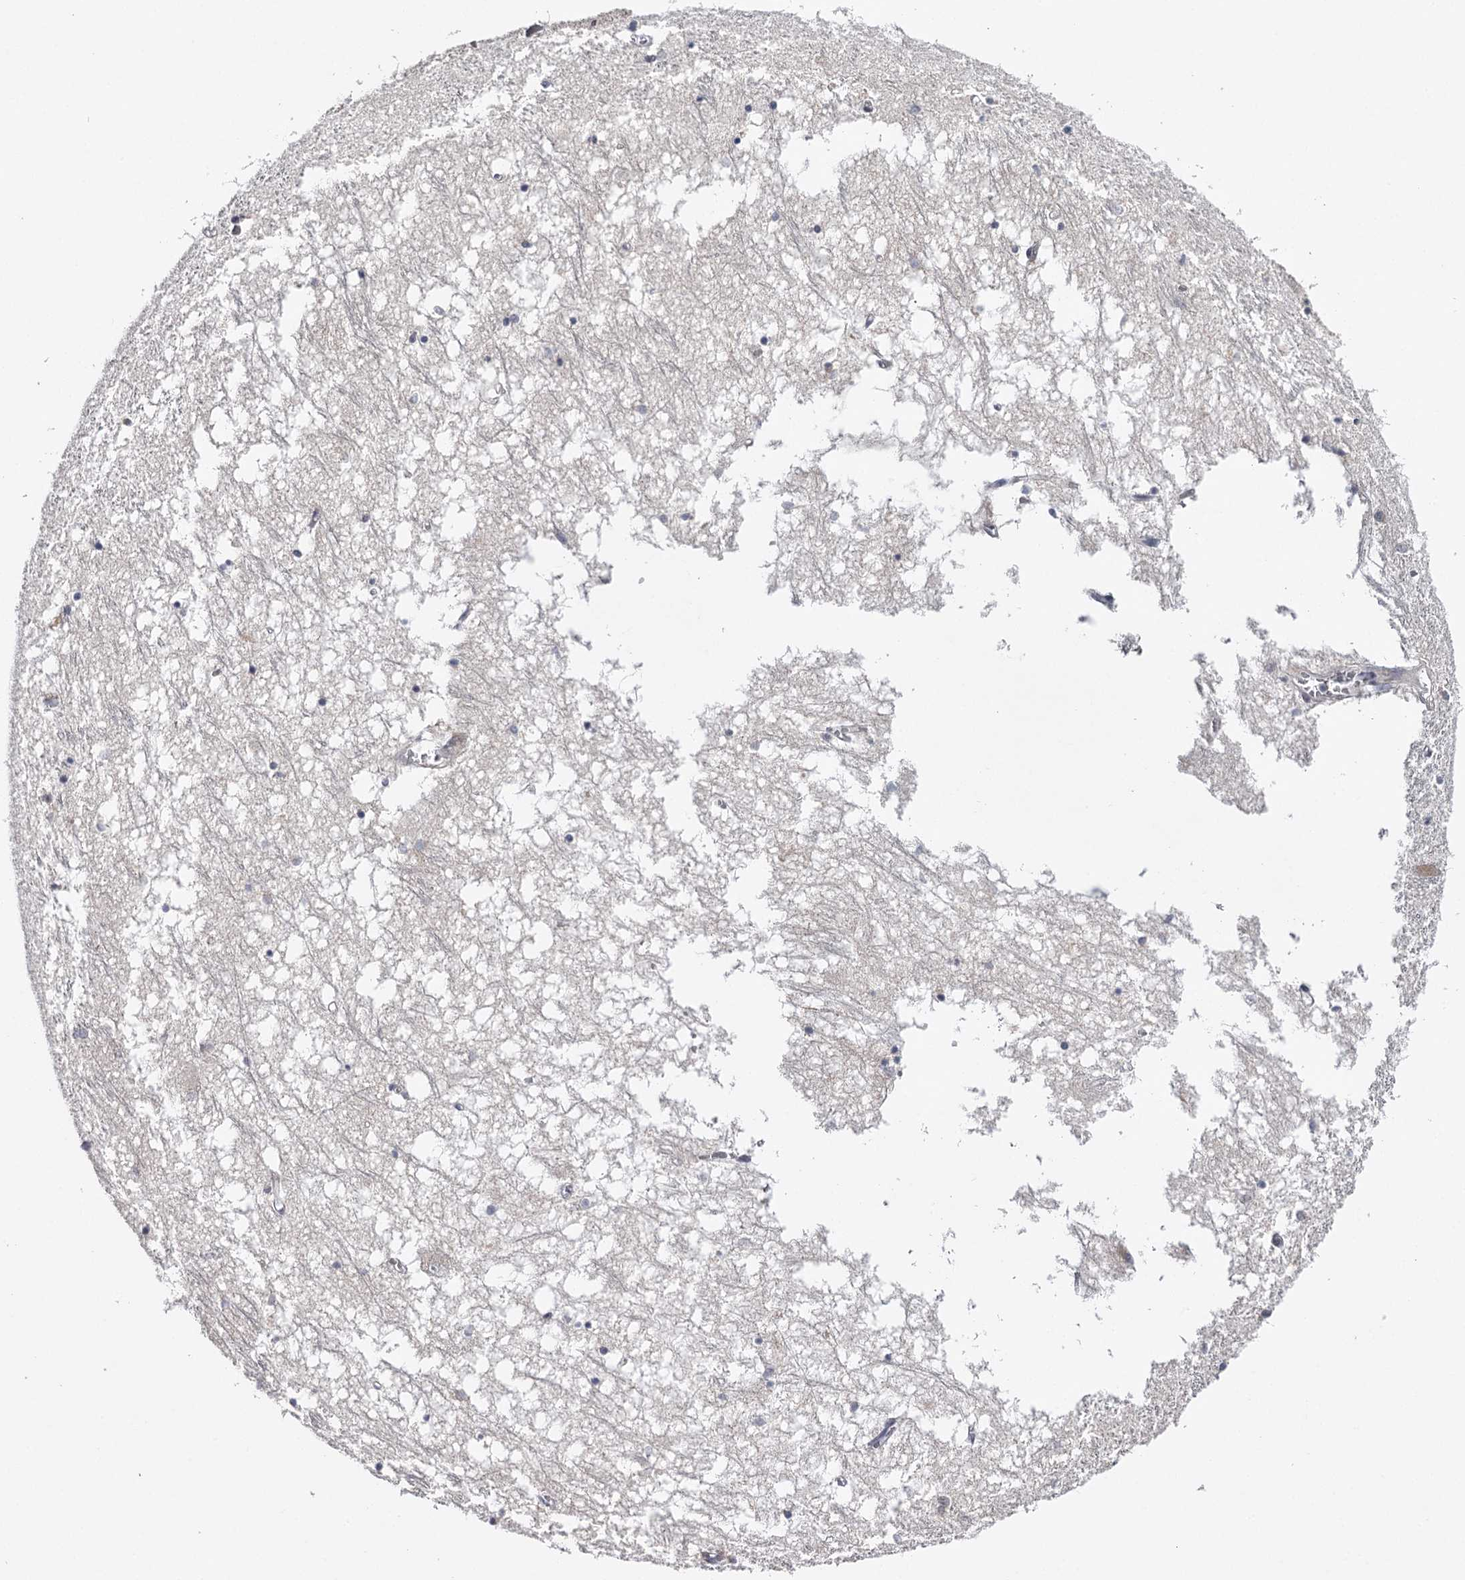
{"staining": {"intensity": "negative", "quantity": "none", "location": "none"}, "tissue": "hippocampus", "cell_type": "Glial cells", "image_type": "normal", "snomed": [{"axis": "morphology", "description": "Normal tissue, NOS"}, {"axis": "topography", "description": "Hippocampus"}], "caption": "DAB immunohistochemical staining of normal human hippocampus displays no significant expression in glial cells.", "gene": "GTSF1", "patient": {"sex": "male", "age": 70}}